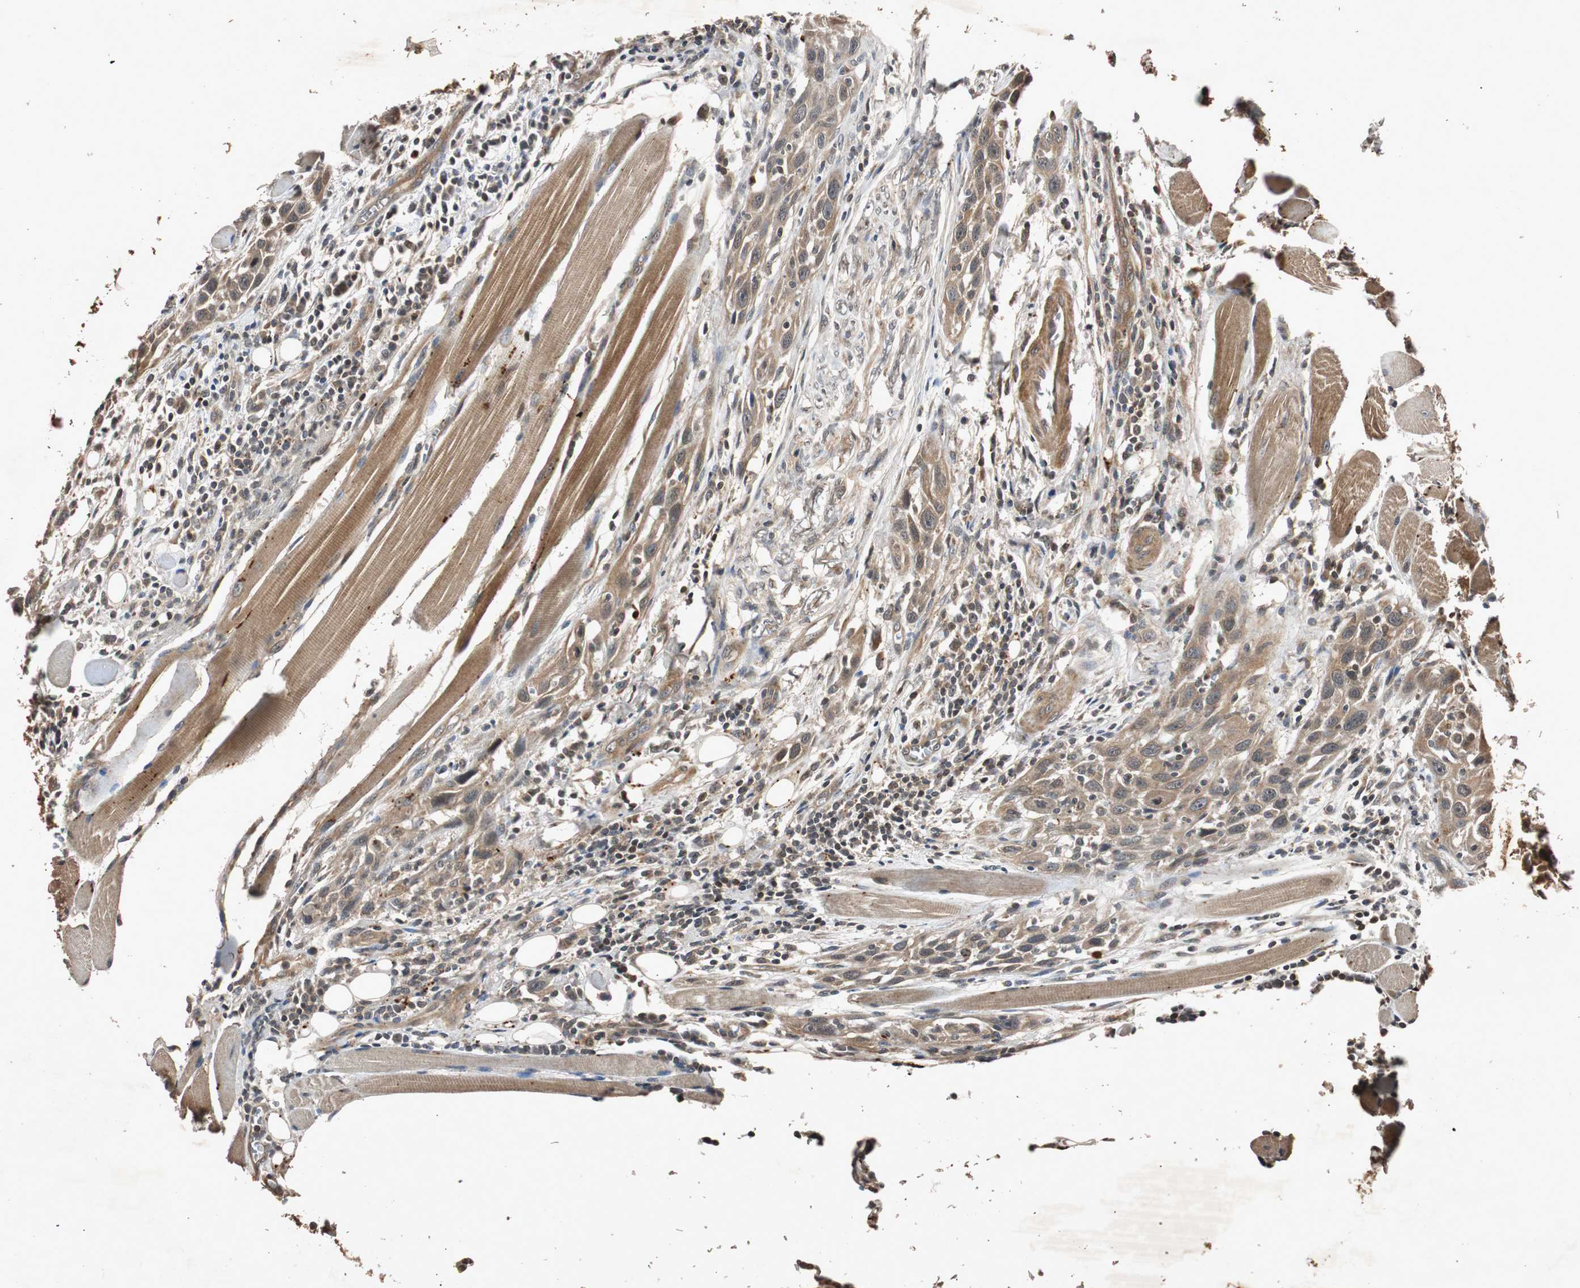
{"staining": {"intensity": "moderate", "quantity": ">75%", "location": "cytoplasmic/membranous"}, "tissue": "head and neck cancer", "cell_type": "Tumor cells", "image_type": "cancer", "snomed": [{"axis": "morphology", "description": "Squamous cell carcinoma, NOS"}, {"axis": "topography", "description": "Oral tissue"}, {"axis": "topography", "description": "Head-Neck"}], "caption": "Protein staining displays moderate cytoplasmic/membranous staining in approximately >75% of tumor cells in head and neck squamous cell carcinoma. (brown staining indicates protein expression, while blue staining denotes nuclei).", "gene": "SLIT2", "patient": {"sex": "female", "age": 50}}